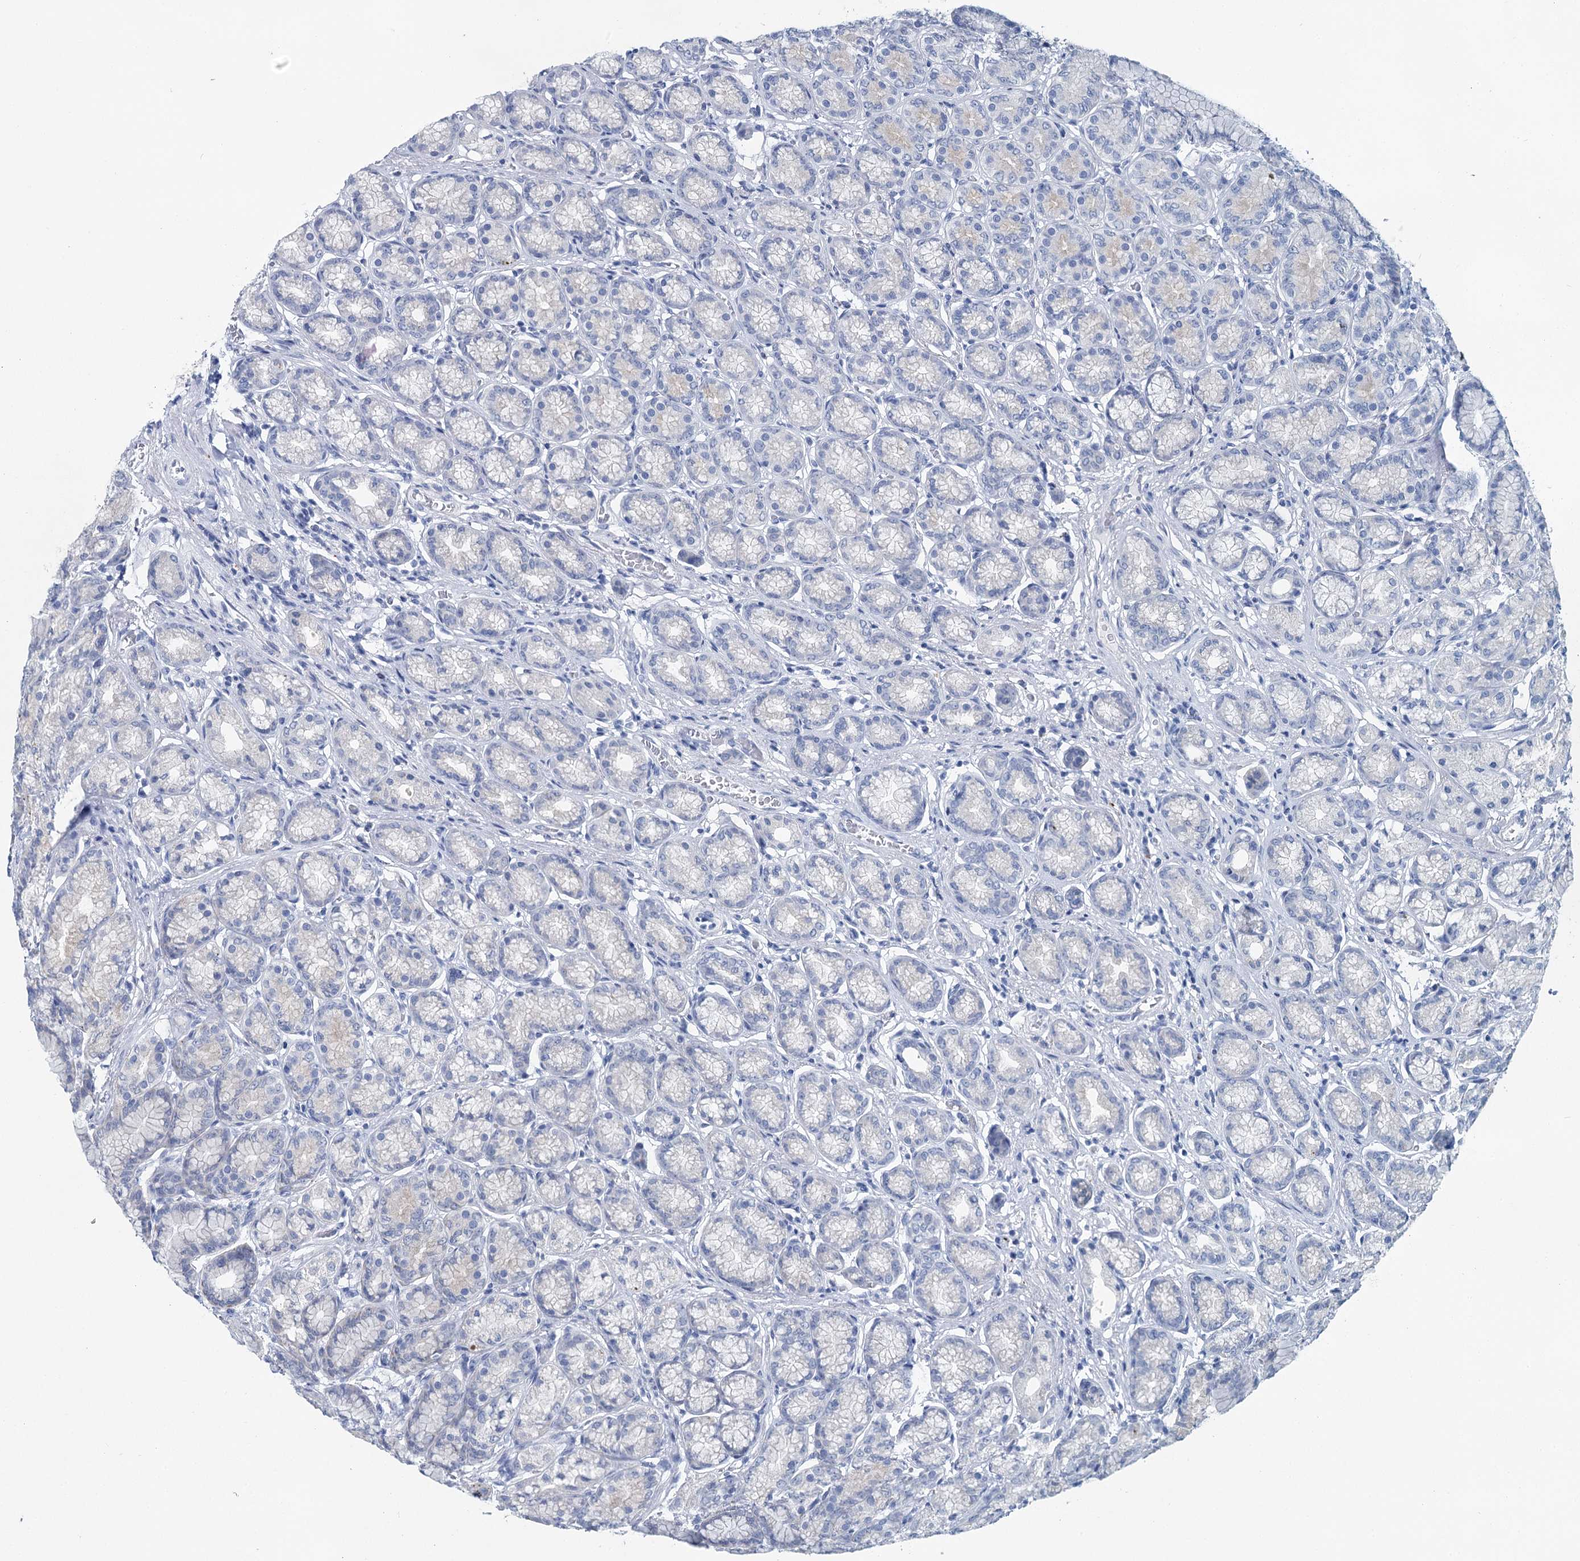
{"staining": {"intensity": "moderate", "quantity": "<25%", "location": "cytoplasmic/membranous"}, "tissue": "stomach", "cell_type": "Glandular cells", "image_type": "normal", "snomed": [{"axis": "morphology", "description": "Normal tissue, NOS"}, {"axis": "morphology", "description": "Adenocarcinoma, NOS"}, {"axis": "morphology", "description": "Adenocarcinoma, High grade"}, {"axis": "topography", "description": "Stomach, upper"}, {"axis": "topography", "description": "Stomach"}], "caption": "Immunohistochemical staining of benign human stomach reveals low levels of moderate cytoplasmic/membranous staining in about <25% of glandular cells.", "gene": "METTL7B", "patient": {"sex": "female", "age": 65}}